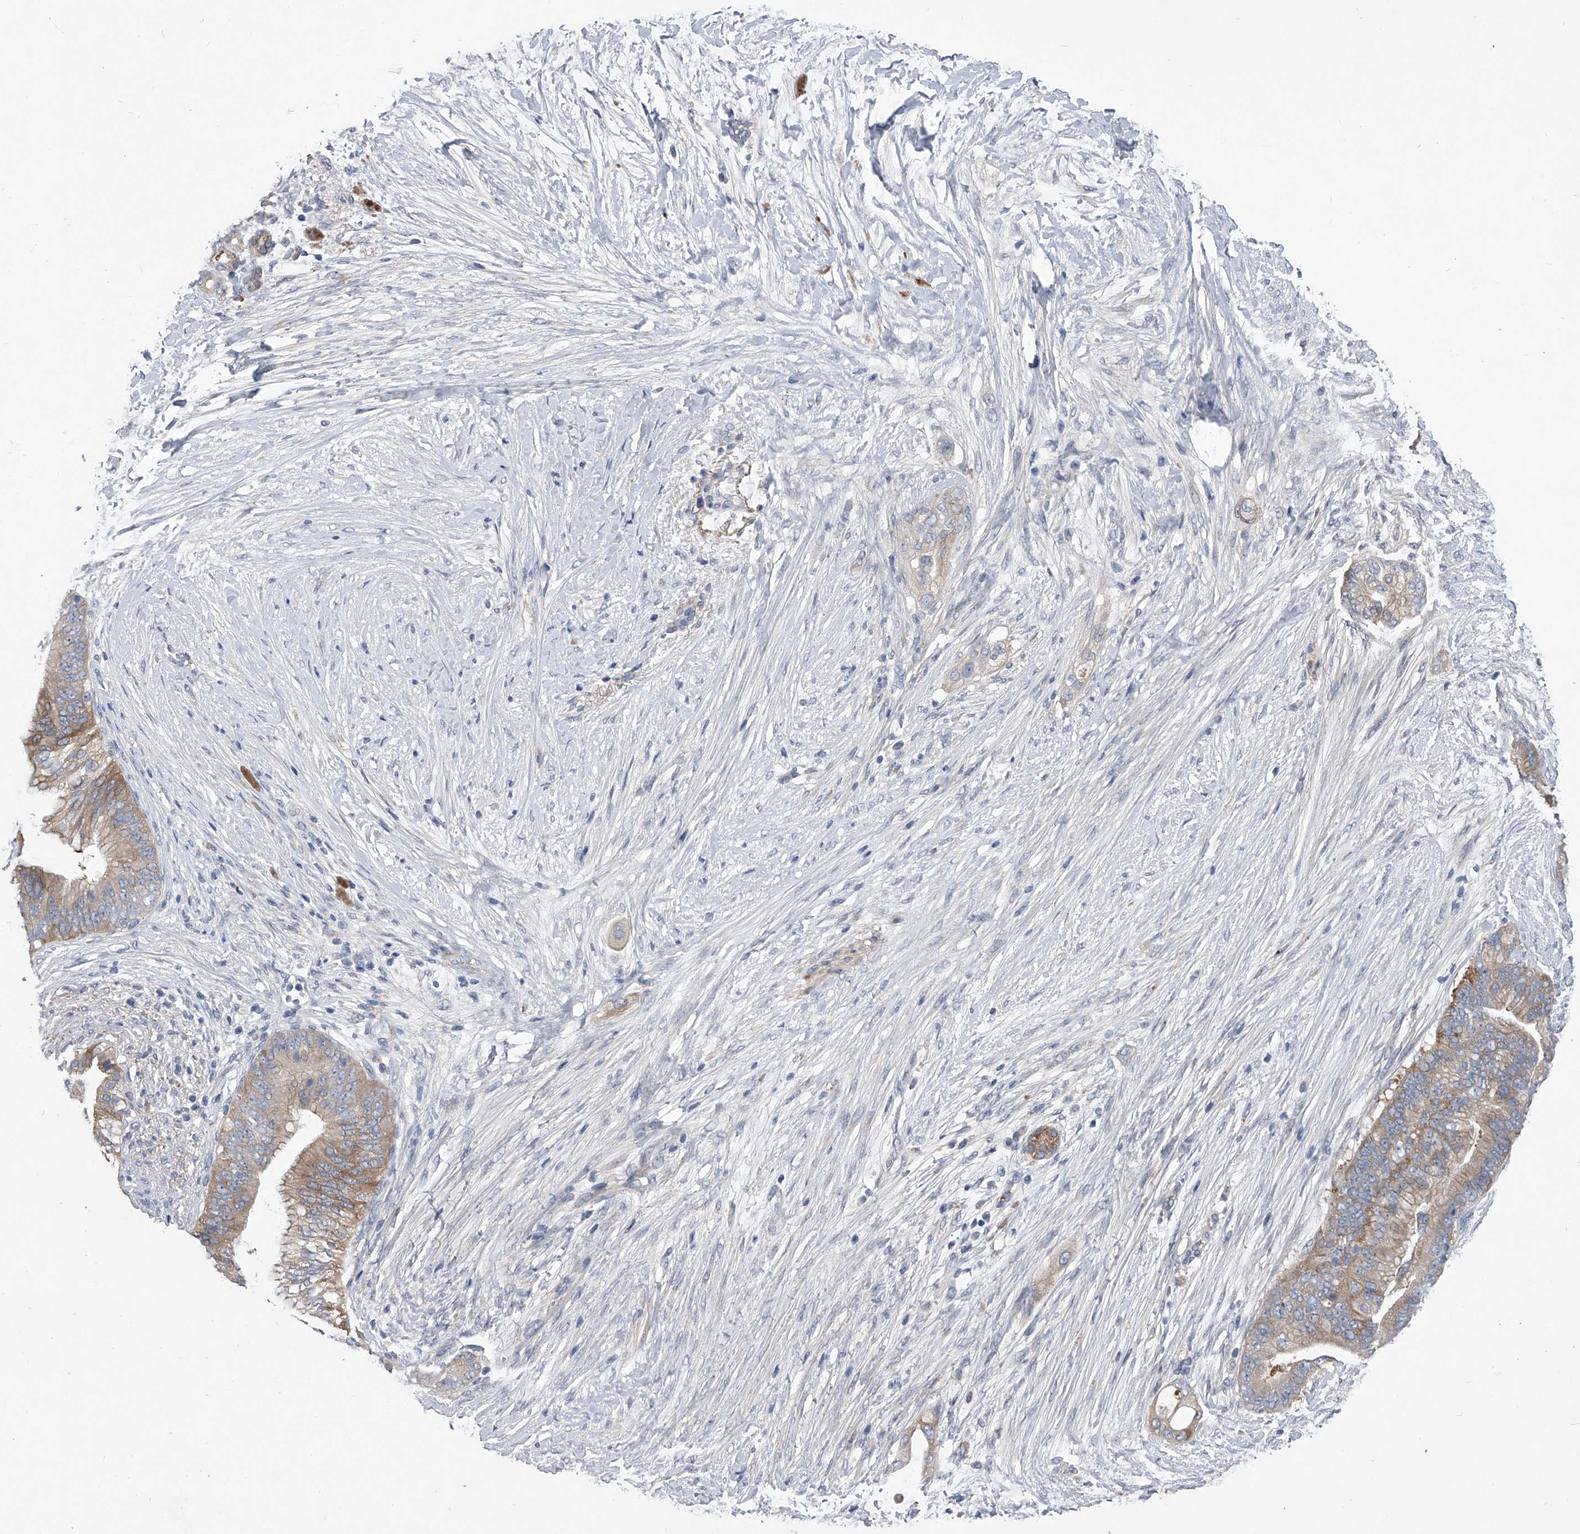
{"staining": {"intensity": "weak", "quantity": ">75%", "location": "cytoplasmic/membranous"}, "tissue": "pancreatic cancer", "cell_type": "Tumor cells", "image_type": "cancer", "snomed": [{"axis": "morphology", "description": "Adenocarcinoma, NOS"}, {"axis": "topography", "description": "Pancreas"}], "caption": "This is a micrograph of IHC staining of pancreatic cancer, which shows weak positivity in the cytoplasmic/membranous of tumor cells.", "gene": "C5", "patient": {"sex": "male", "age": 53}}